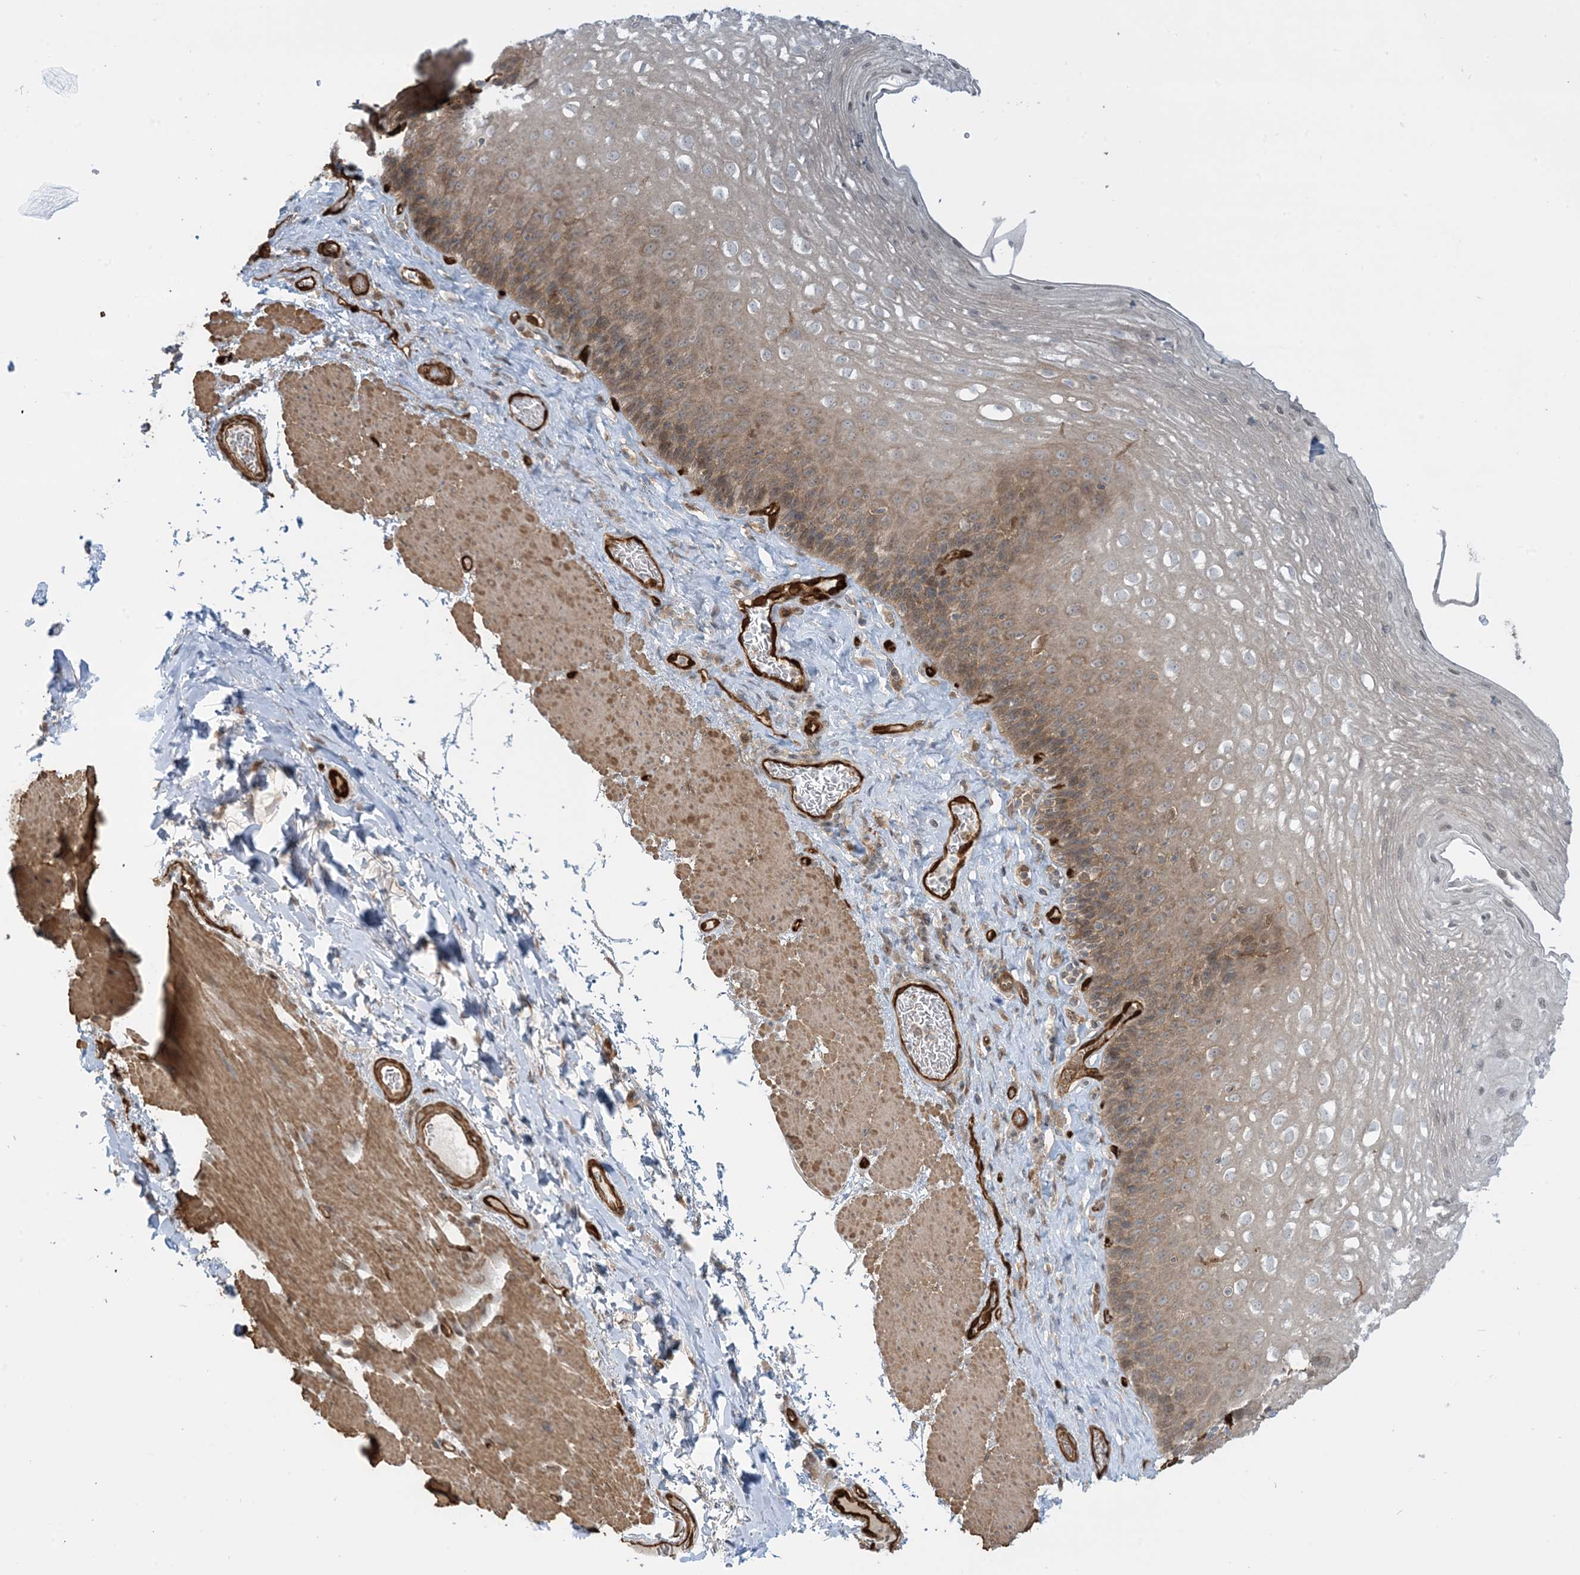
{"staining": {"intensity": "moderate", "quantity": "25%-75%", "location": "cytoplasmic/membranous"}, "tissue": "esophagus", "cell_type": "Squamous epithelial cells", "image_type": "normal", "snomed": [{"axis": "morphology", "description": "Normal tissue, NOS"}, {"axis": "topography", "description": "Esophagus"}], "caption": "The image displays a brown stain indicating the presence of a protein in the cytoplasmic/membranous of squamous epithelial cells in esophagus. (DAB = brown stain, brightfield microscopy at high magnification).", "gene": "PPM1F", "patient": {"sex": "female", "age": 66}}